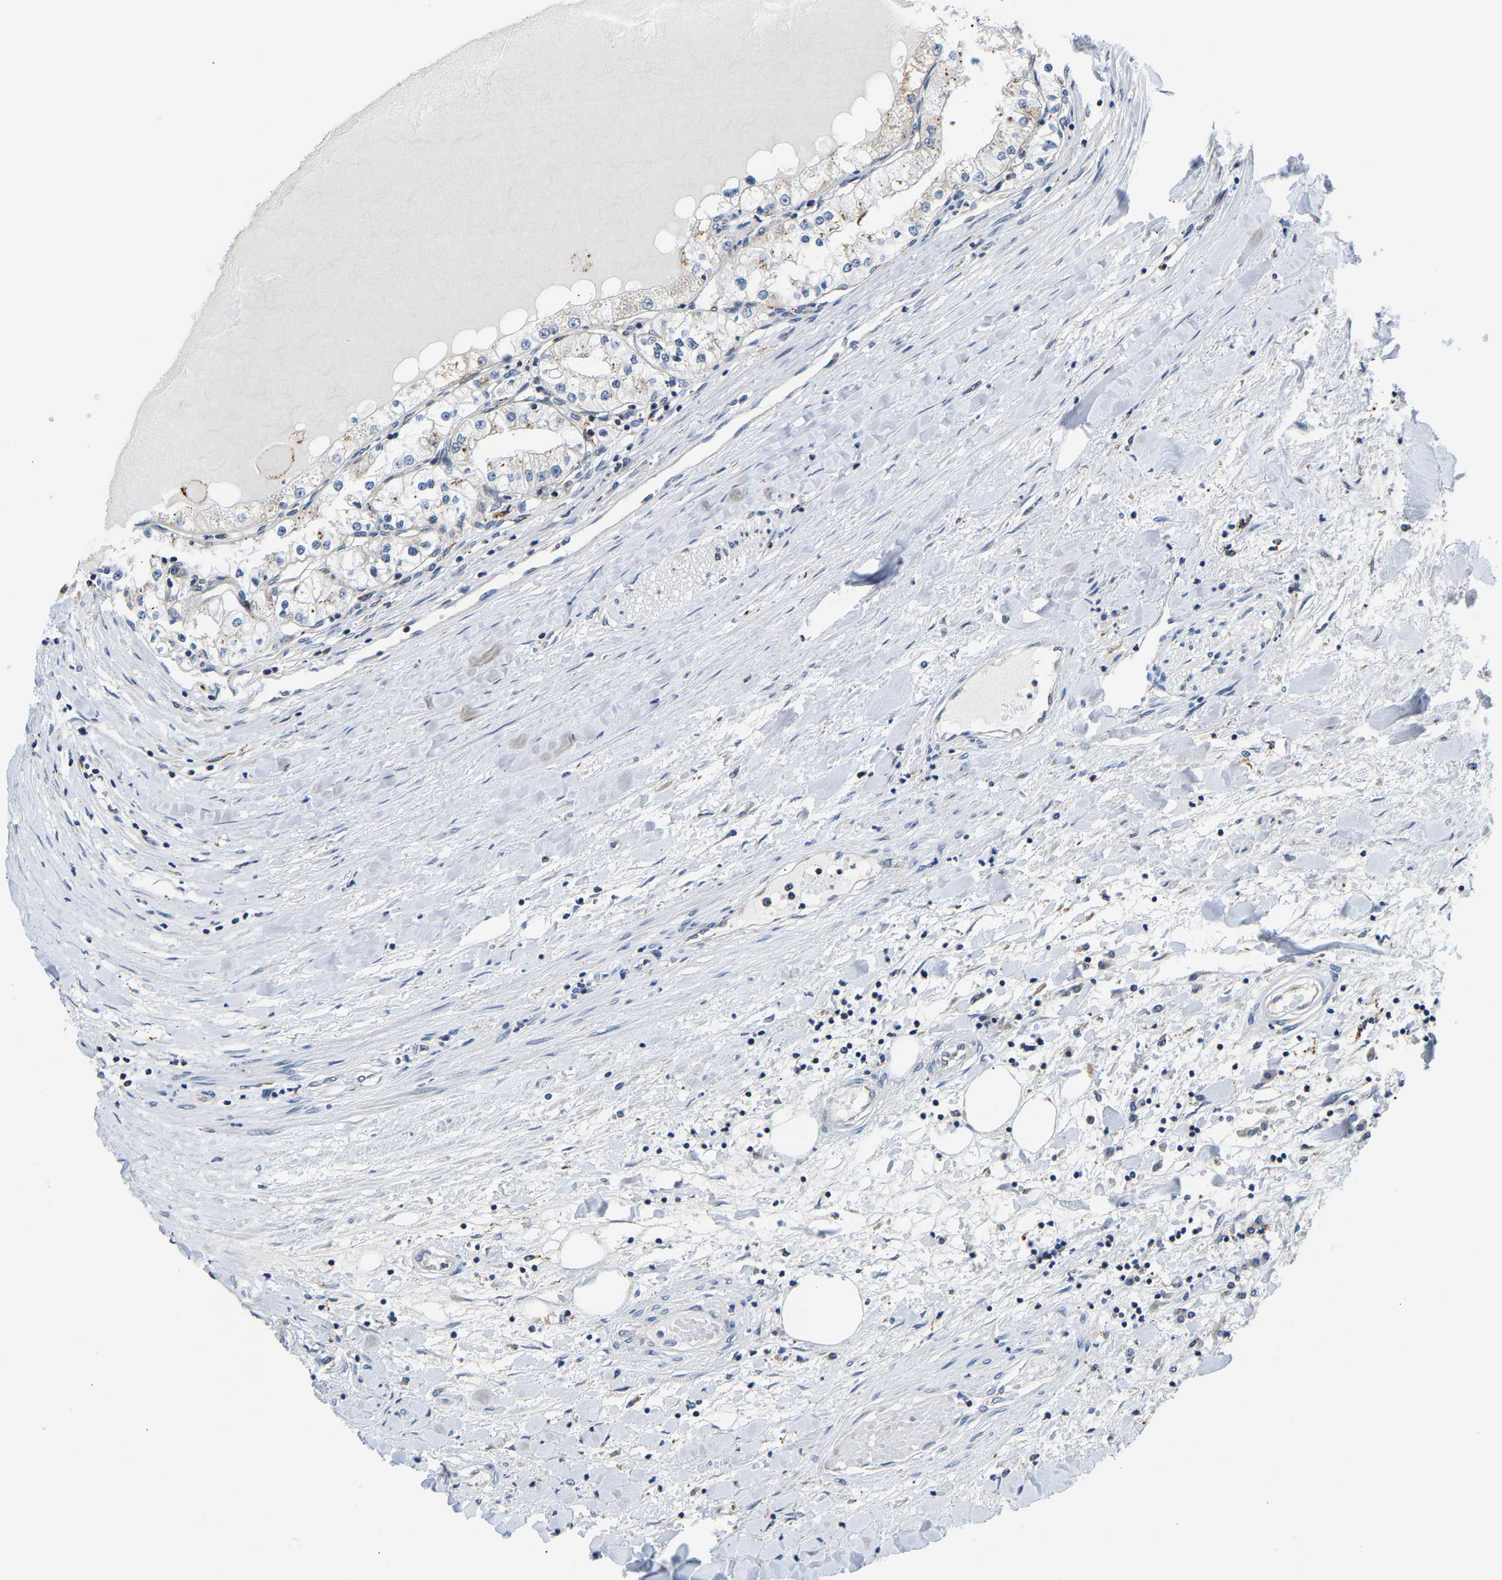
{"staining": {"intensity": "negative", "quantity": "none", "location": "none"}, "tissue": "renal cancer", "cell_type": "Tumor cells", "image_type": "cancer", "snomed": [{"axis": "morphology", "description": "Adenocarcinoma, NOS"}, {"axis": "topography", "description": "Kidney"}], "caption": "An image of adenocarcinoma (renal) stained for a protein displays no brown staining in tumor cells.", "gene": "GIMAP7", "patient": {"sex": "male", "age": 68}}